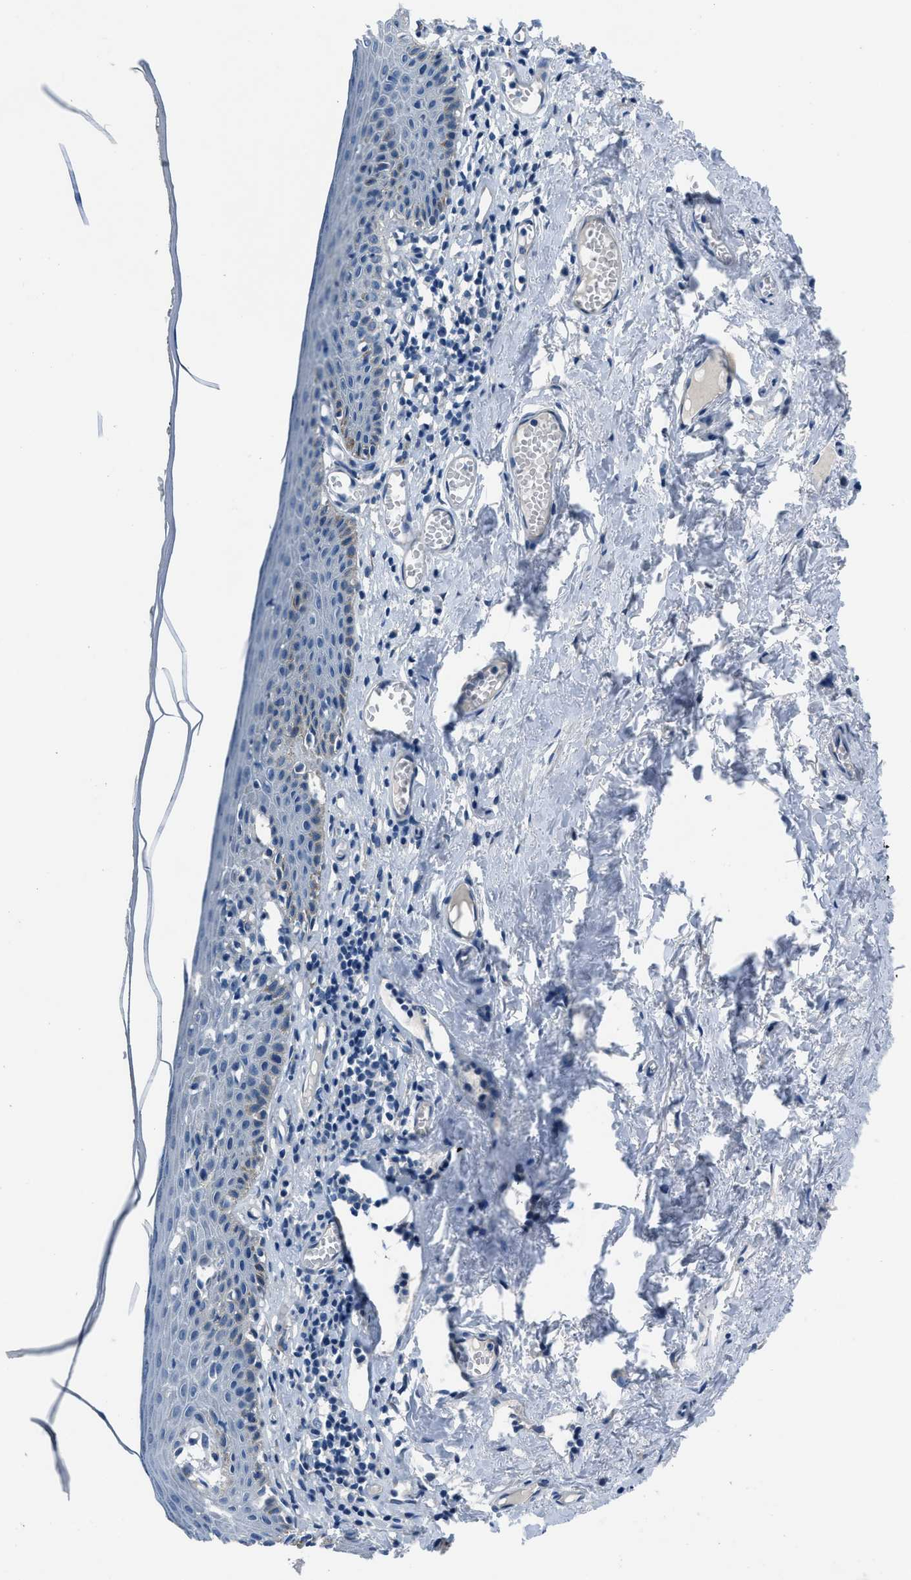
{"staining": {"intensity": "negative", "quantity": "none", "location": "none"}, "tissue": "skin", "cell_type": "Epidermal cells", "image_type": "normal", "snomed": [{"axis": "morphology", "description": "Normal tissue, NOS"}, {"axis": "topography", "description": "Adipose tissue"}, {"axis": "topography", "description": "Vascular tissue"}, {"axis": "topography", "description": "Anal"}, {"axis": "topography", "description": "Peripheral nerve tissue"}], "caption": "DAB (3,3'-diaminobenzidine) immunohistochemical staining of benign skin displays no significant staining in epidermal cells. Nuclei are stained in blue.", "gene": "GJA3", "patient": {"sex": "female", "age": 54}}